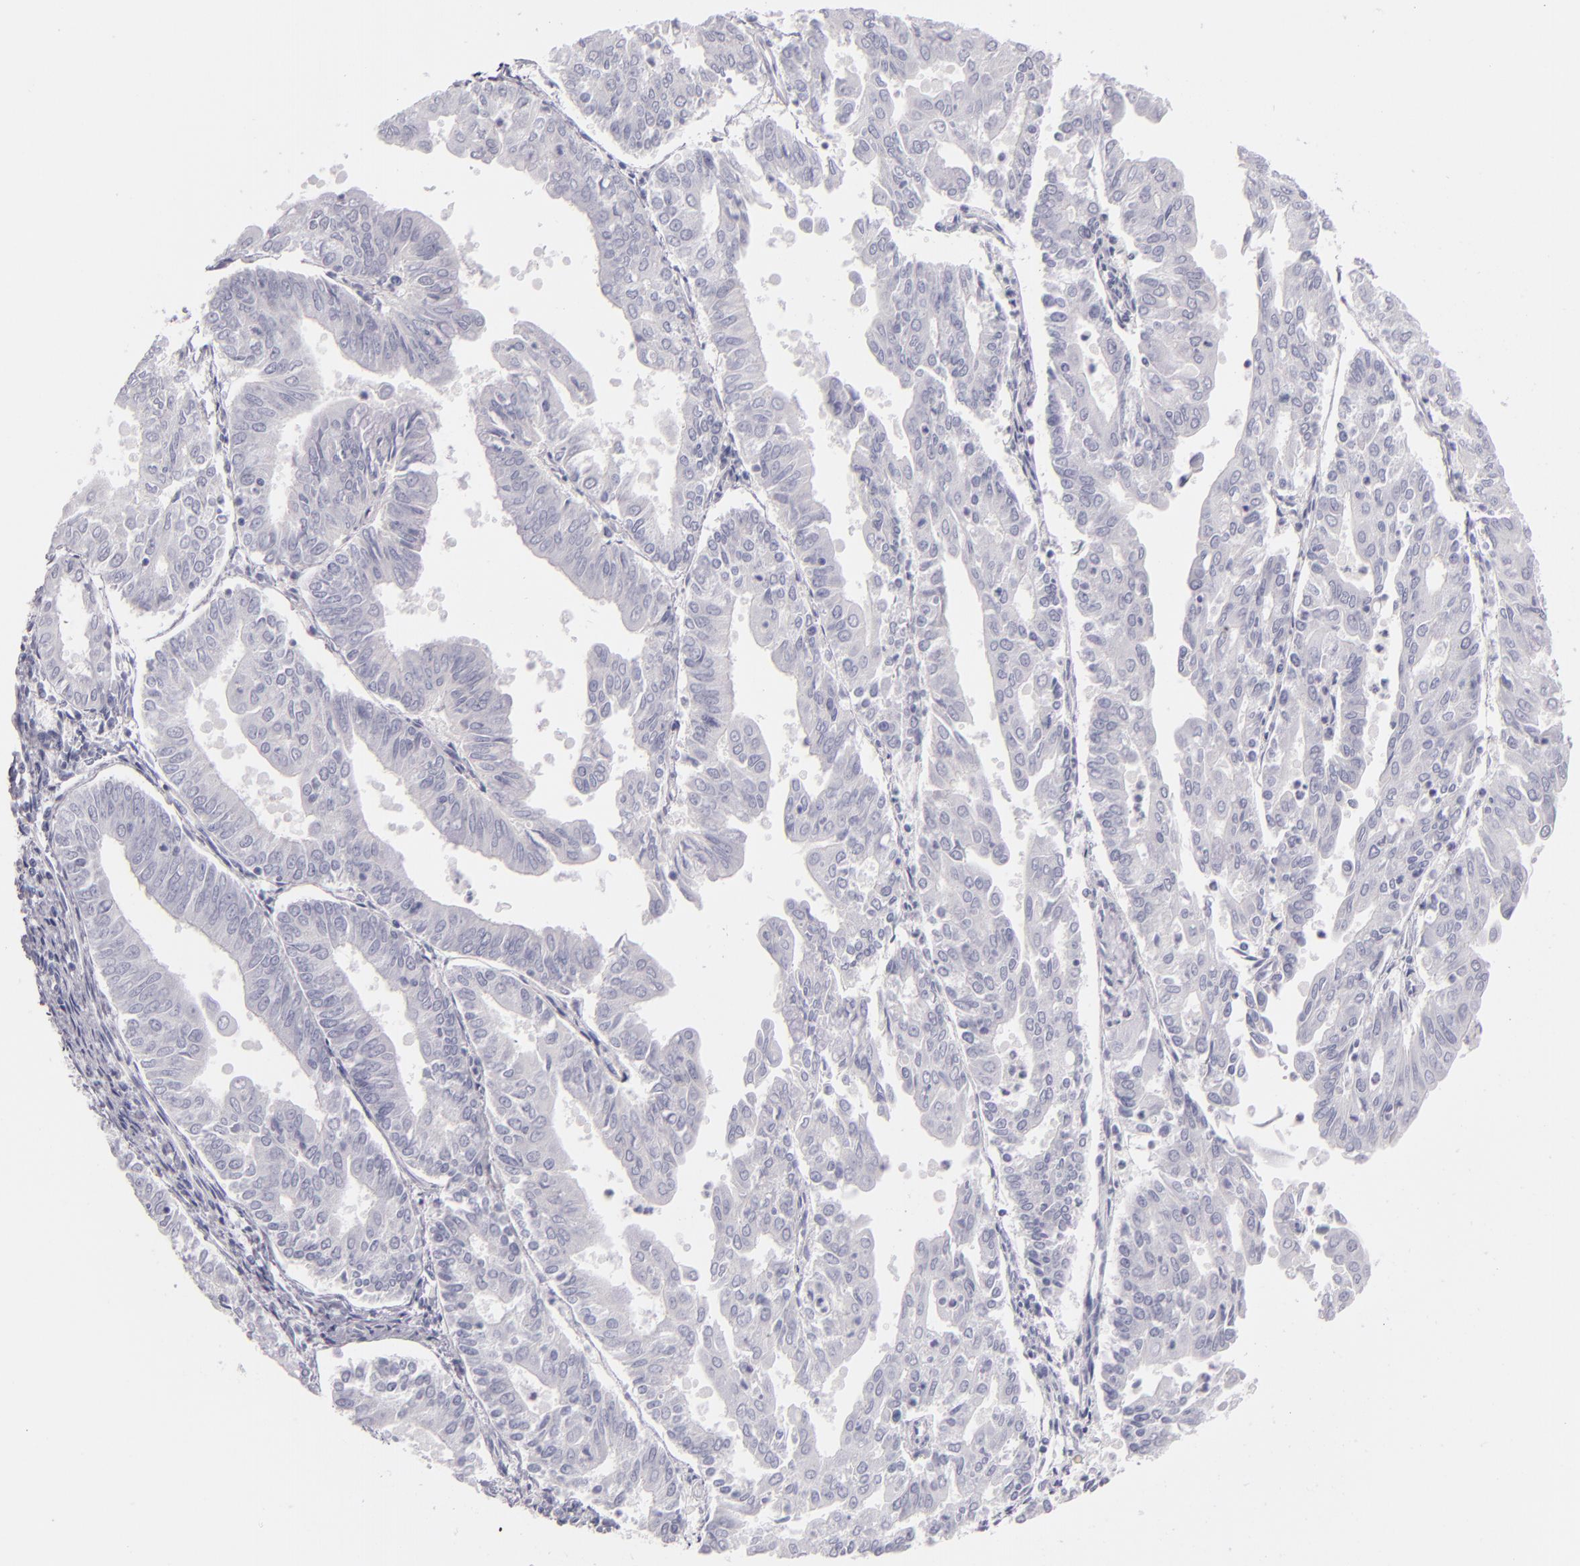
{"staining": {"intensity": "negative", "quantity": "none", "location": "none"}, "tissue": "endometrial cancer", "cell_type": "Tumor cells", "image_type": "cancer", "snomed": [{"axis": "morphology", "description": "Adenocarcinoma, NOS"}, {"axis": "topography", "description": "Endometrium"}], "caption": "Image shows no significant protein positivity in tumor cells of adenocarcinoma (endometrial).", "gene": "FABP1", "patient": {"sex": "female", "age": 79}}